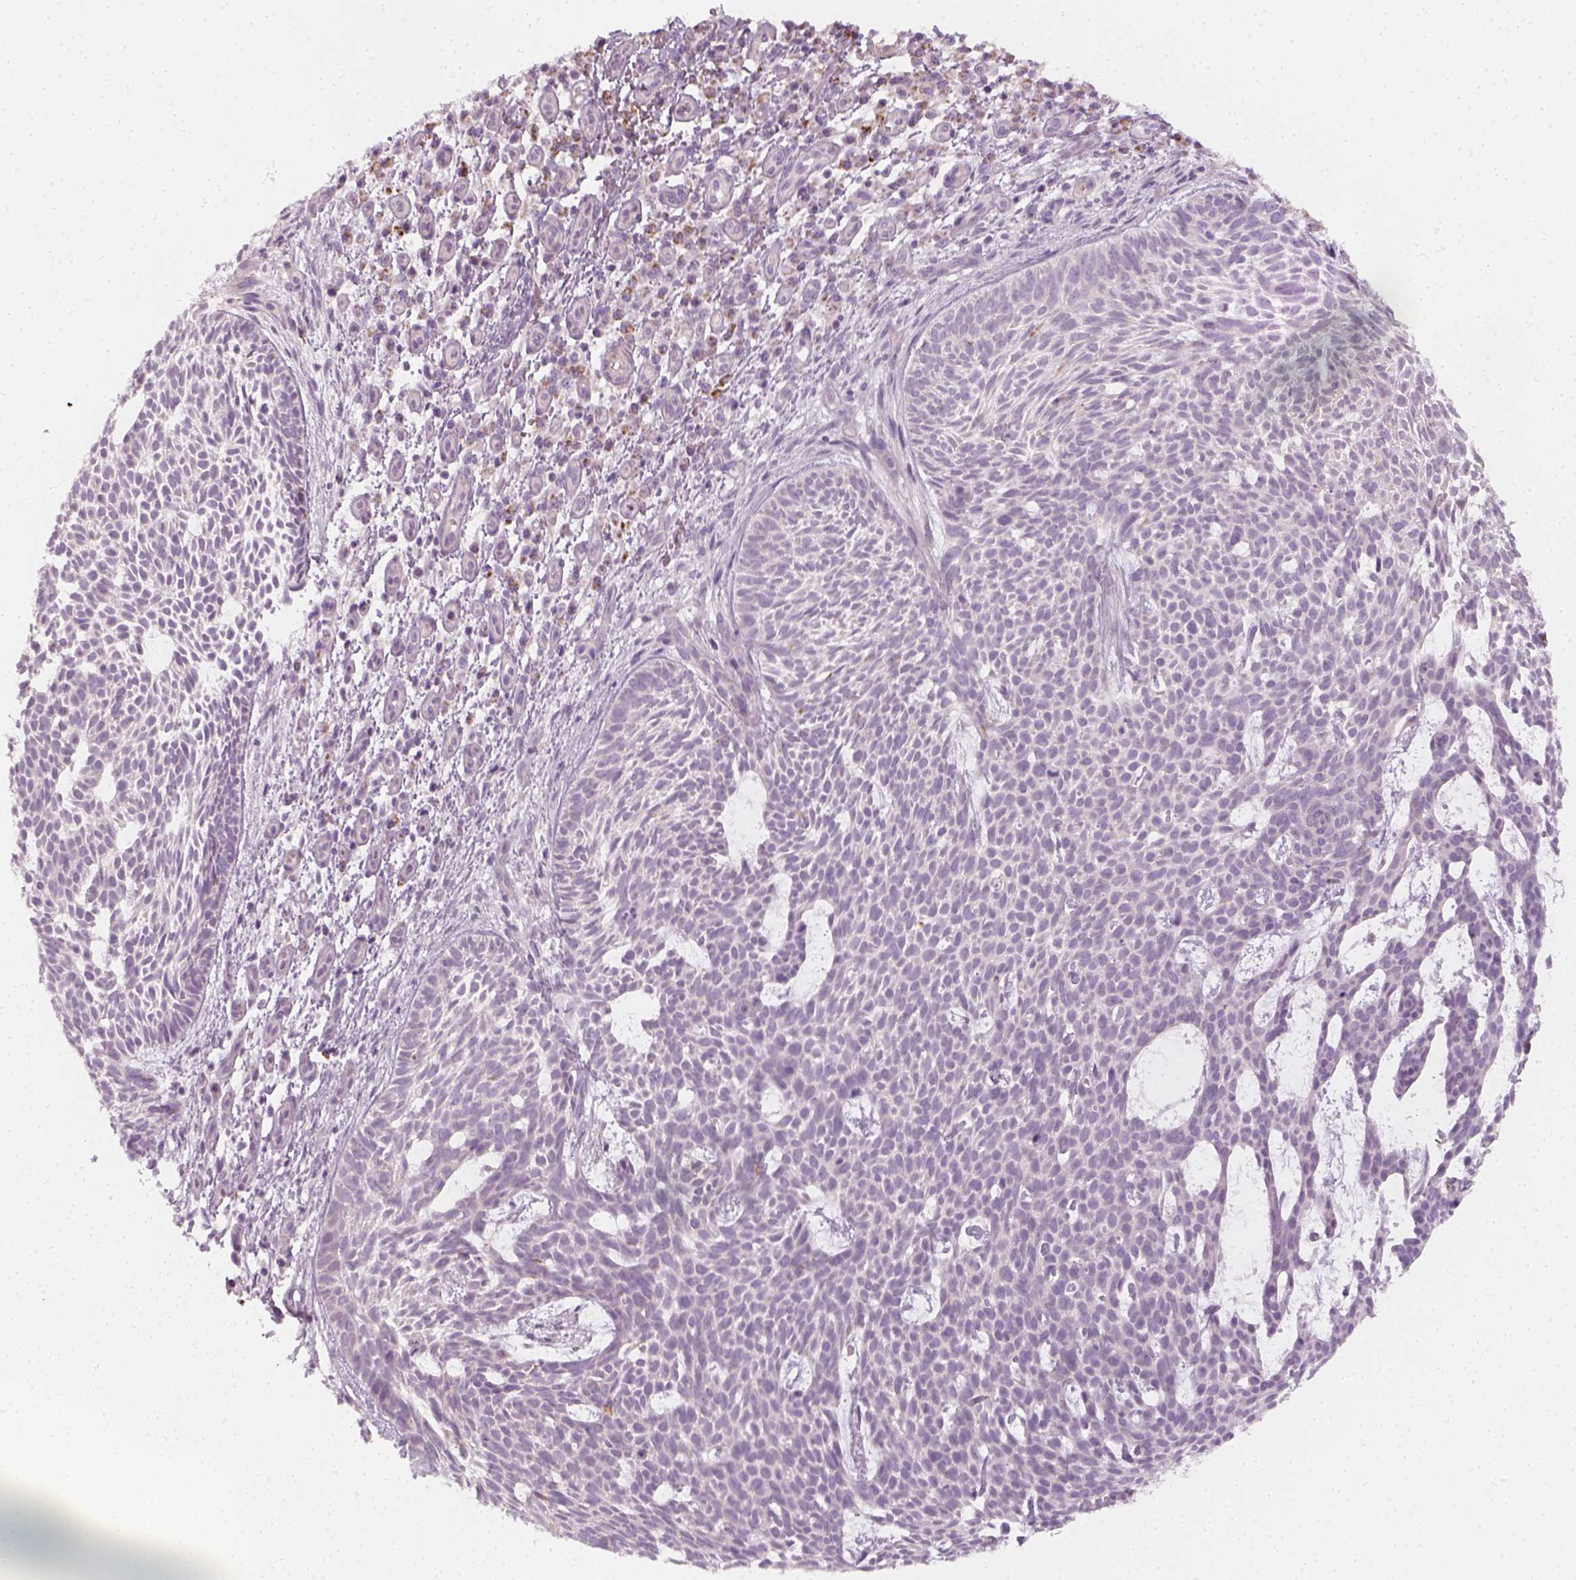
{"staining": {"intensity": "negative", "quantity": "none", "location": "none"}, "tissue": "skin cancer", "cell_type": "Tumor cells", "image_type": "cancer", "snomed": [{"axis": "morphology", "description": "Basal cell carcinoma"}, {"axis": "topography", "description": "Skin"}], "caption": "Immunohistochemistry of human skin basal cell carcinoma reveals no positivity in tumor cells.", "gene": "PRAME", "patient": {"sex": "male", "age": 59}}